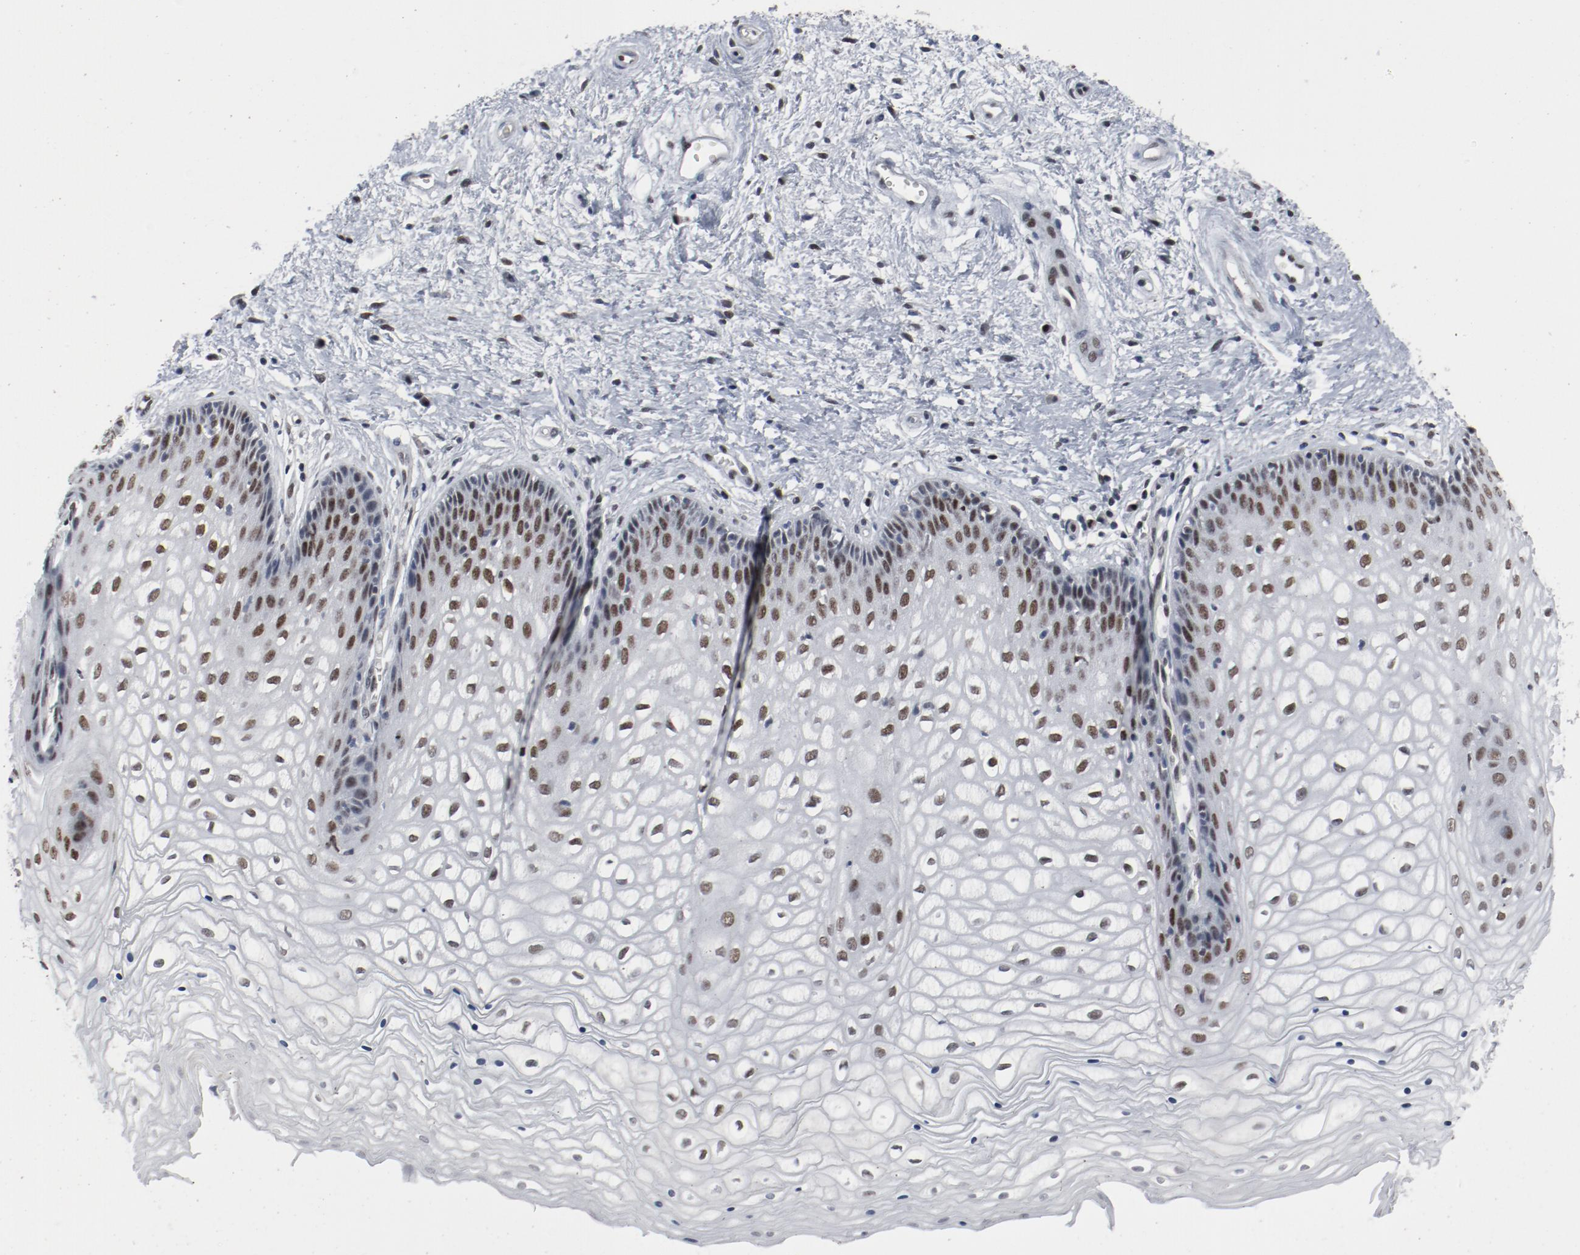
{"staining": {"intensity": "moderate", "quantity": ">75%", "location": "nuclear"}, "tissue": "vagina", "cell_type": "Squamous epithelial cells", "image_type": "normal", "snomed": [{"axis": "morphology", "description": "Normal tissue, NOS"}, {"axis": "topography", "description": "Vagina"}], "caption": "Immunohistochemical staining of normal vagina displays >75% levels of moderate nuclear protein positivity in approximately >75% of squamous epithelial cells.", "gene": "JMJD6", "patient": {"sex": "female", "age": 34}}